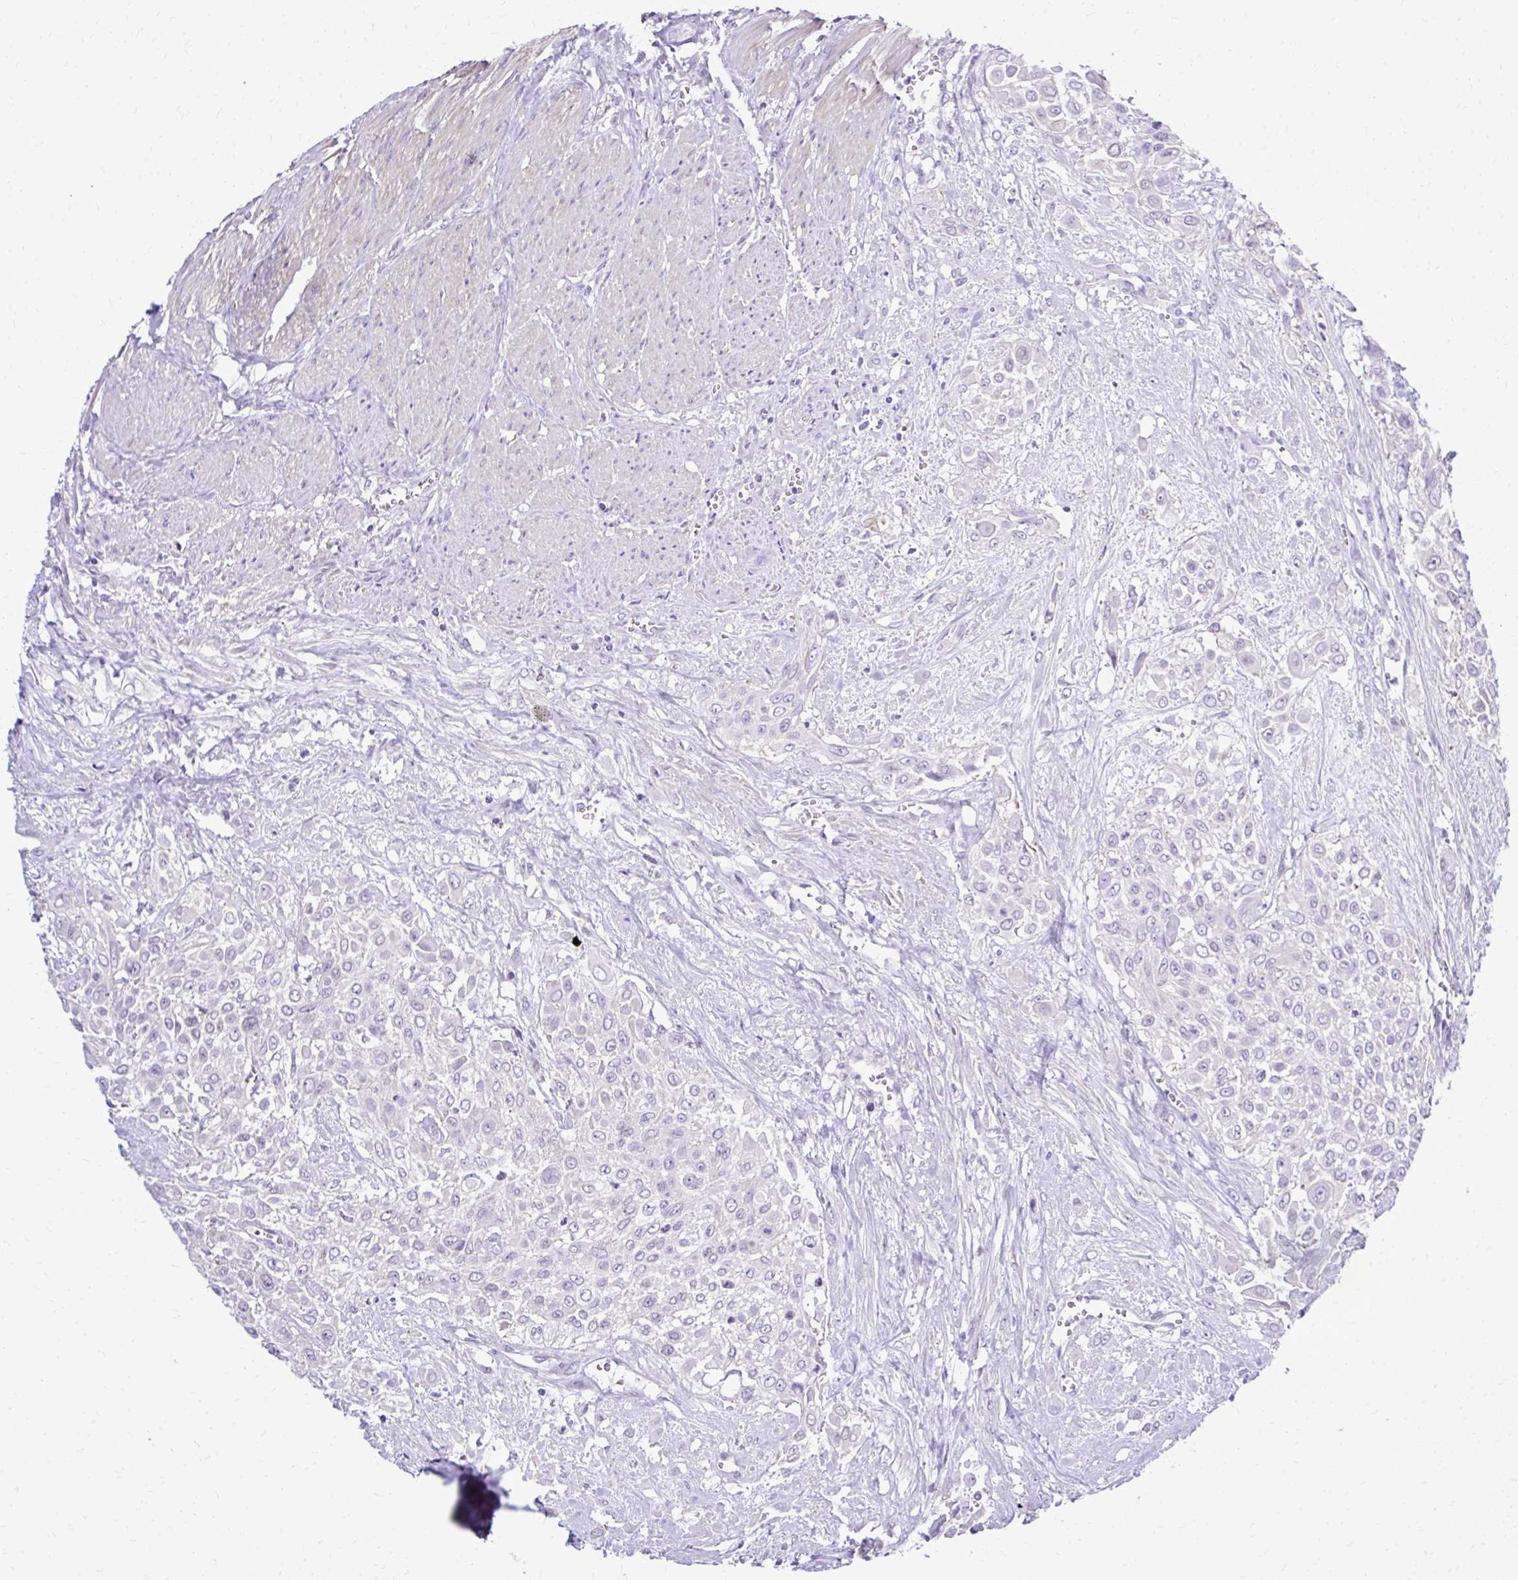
{"staining": {"intensity": "negative", "quantity": "none", "location": "none"}, "tissue": "urothelial cancer", "cell_type": "Tumor cells", "image_type": "cancer", "snomed": [{"axis": "morphology", "description": "Urothelial carcinoma, High grade"}, {"axis": "topography", "description": "Urinary bladder"}], "caption": "The IHC histopathology image has no significant expression in tumor cells of urothelial cancer tissue.", "gene": "RASL11B", "patient": {"sex": "male", "age": 57}}